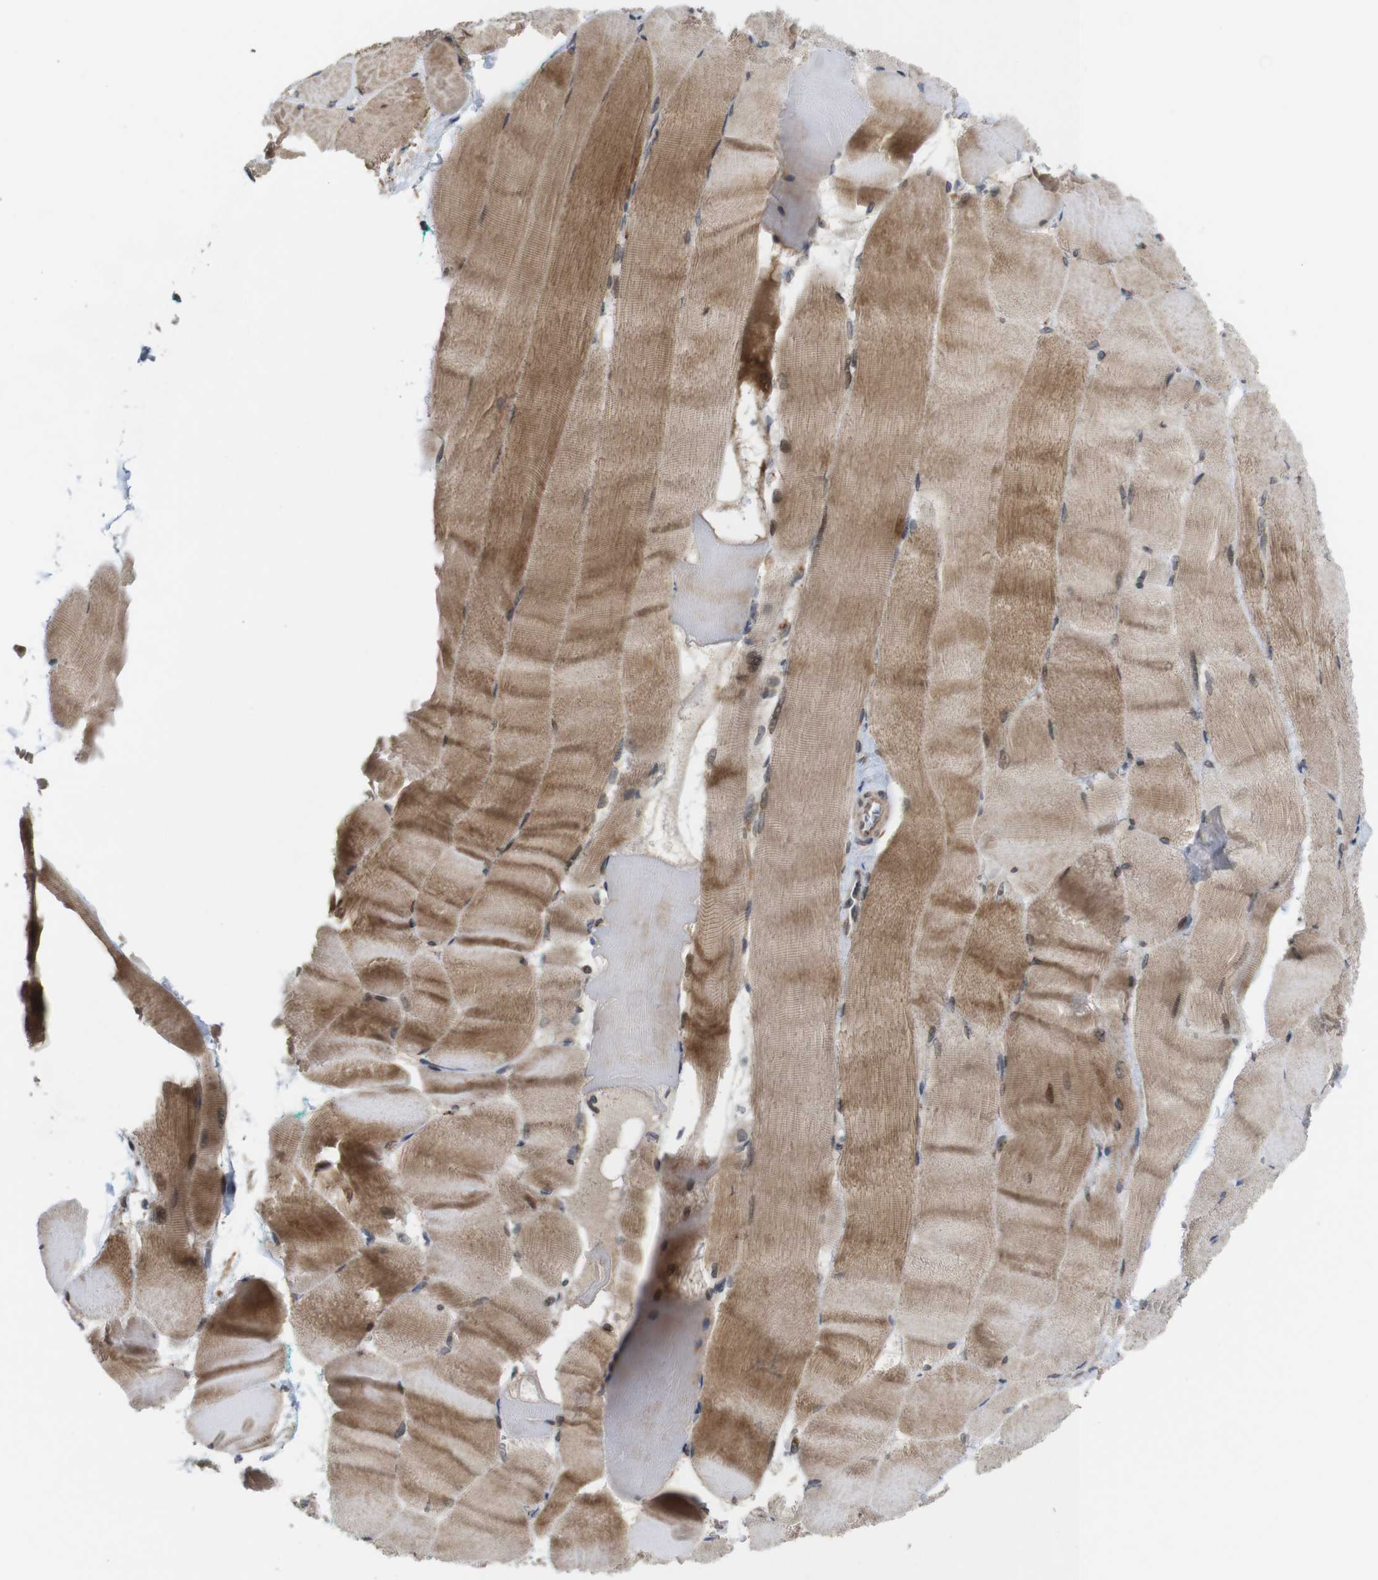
{"staining": {"intensity": "moderate", "quantity": ">75%", "location": "cytoplasmic/membranous"}, "tissue": "skeletal muscle", "cell_type": "Myocytes", "image_type": "normal", "snomed": [{"axis": "morphology", "description": "Normal tissue, NOS"}, {"axis": "morphology", "description": "Squamous cell carcinoma, NOS"}, {"axis": "topography", "description": "Skeletal muscle"}], "caption": "Skeletal muscle stained with immunohistochemistry reveals moderate cytoplasmic/membranous staining in about >75% of myocytes.", "gene": "EFCAB14", "patient": {"sex": "male", "age": 51}}